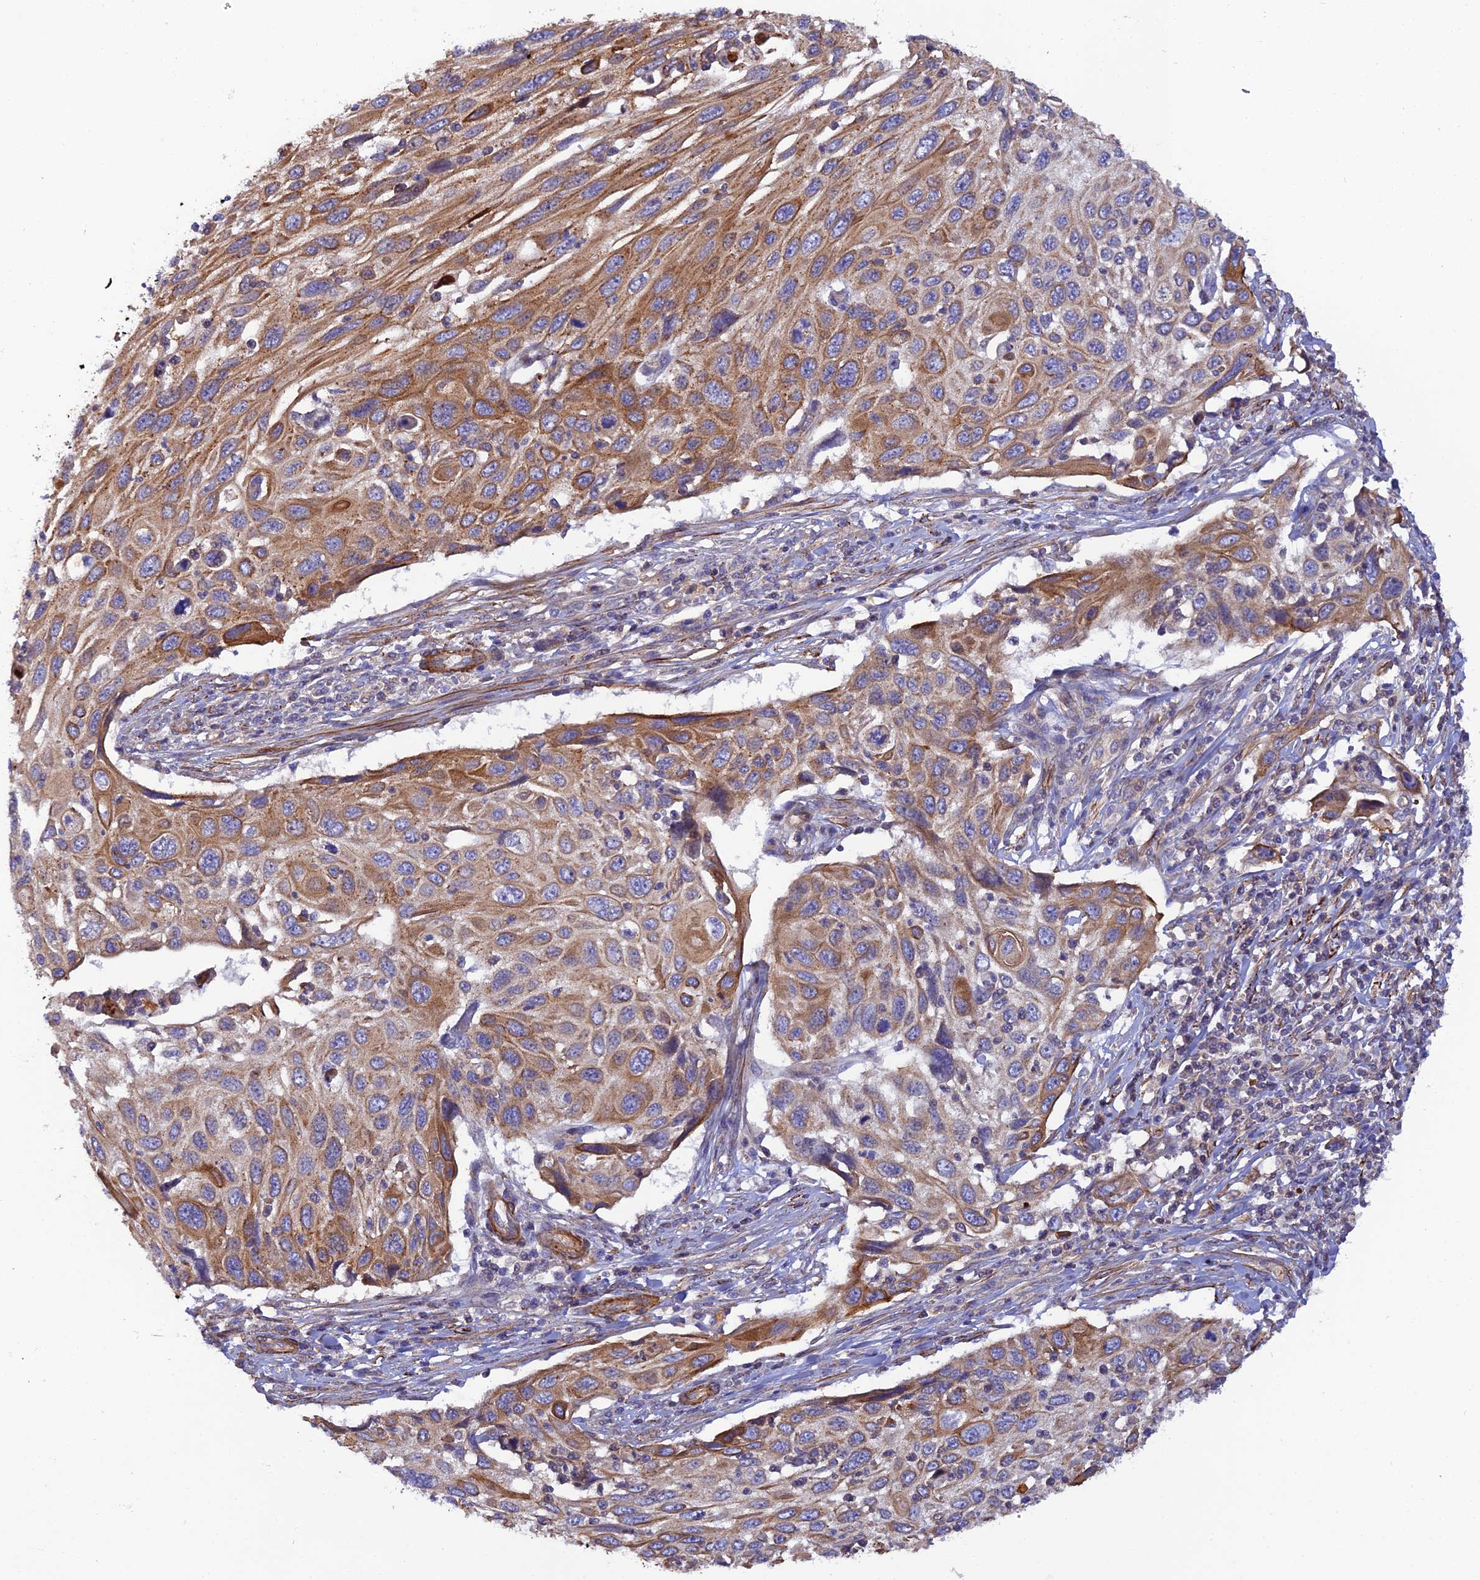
{"staining": {"intensity": "moderate", "quantity": ">75%", "location": "cytoplasmic/membranous"}, "tissue": "cervical cancer", "cell_type": "Tumor cells", "image_type": "cancer", "snomed": [{"axis": "morphology", "description": "Squamous cell carcinoma, NOS"}, {"axis": "topography", "description": "Cervix"}], "caption": "Tumor cells exhibit medium levels of moderate cytoplasmic/membranous expression in approximately >75% of cells in human cervical cancer (squamous cell carcinoma).", "gene": "RALGAPA2", "patient": {"sex": "female", "age": 70}}